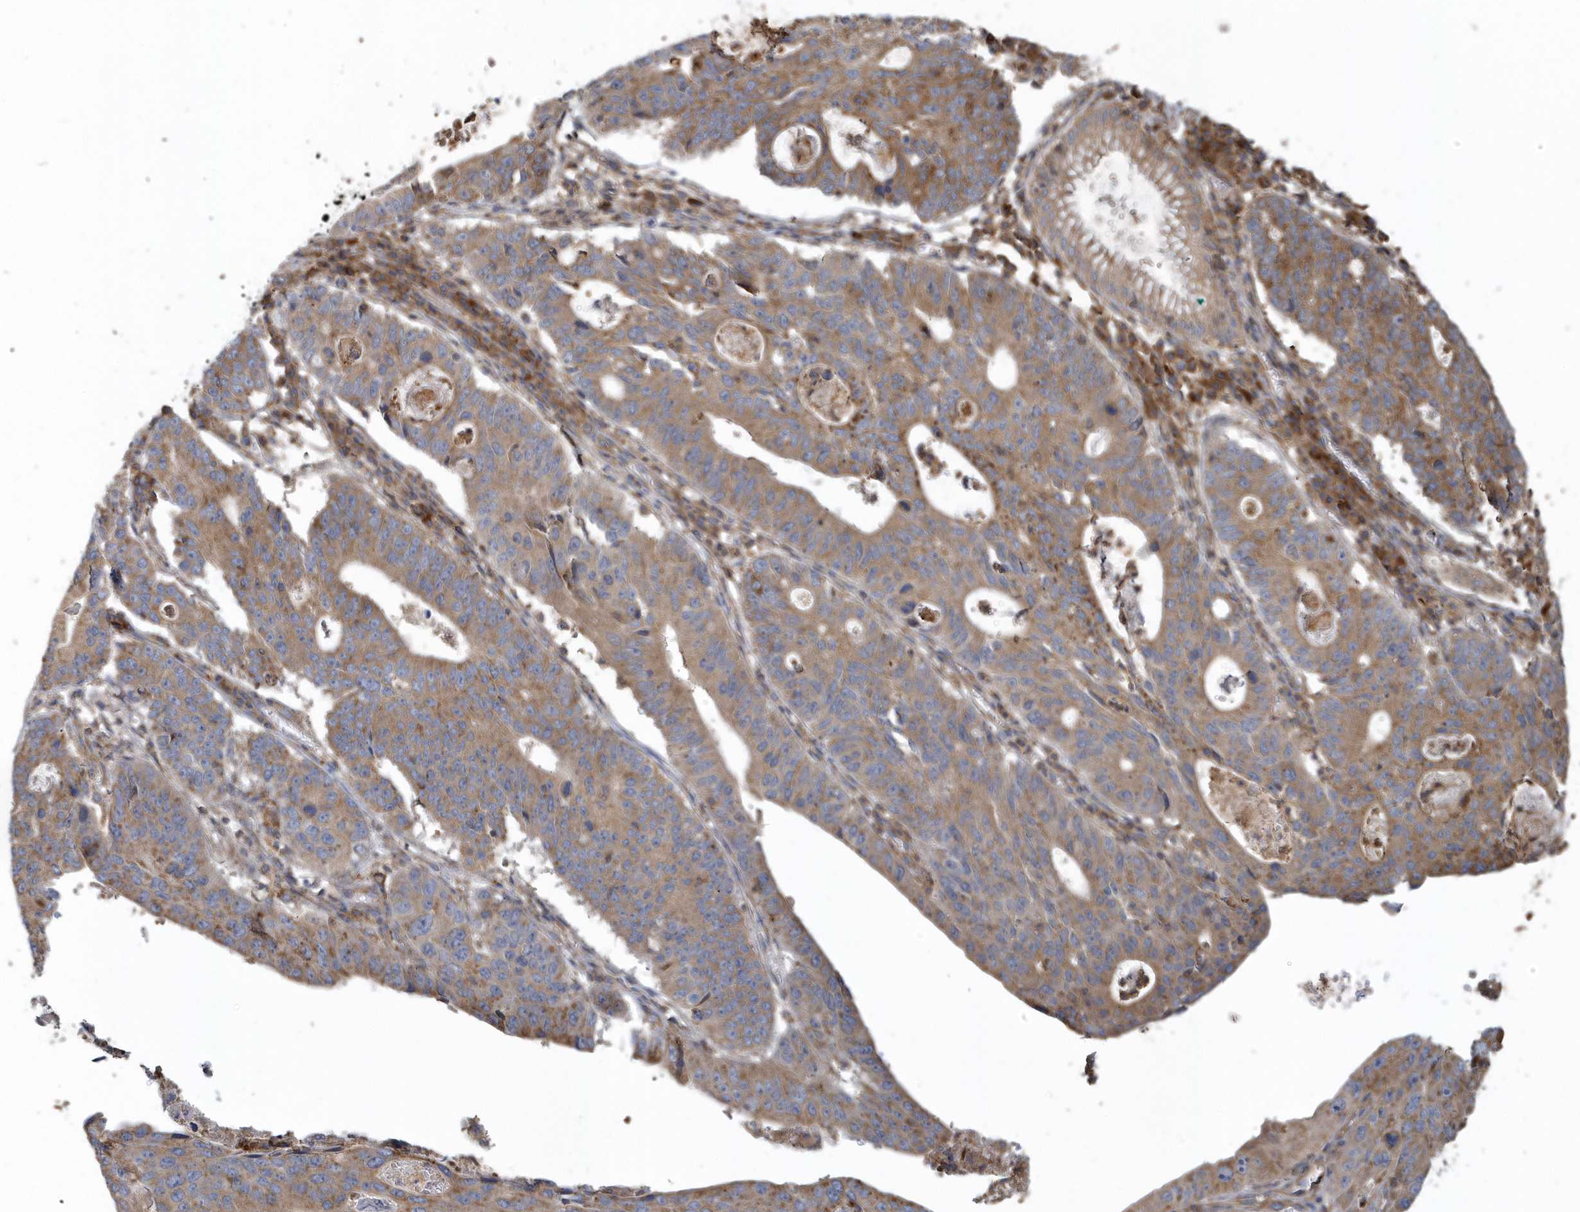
{"staining": {"intensity": "moderate", "quantity": ">75%", "location": "cytoplasmic/membranous"}, "tissue": "stomach cancer", "cell_type": "Tumor cells", "image_type": "cancer", "snomed": [{"axis": "morphology", "description": "Adenocarcinoma, NOS"}, {"axis": "topography", "description": "Stomach"}], "caption": "Protein analysis of adenocarcinoma (stomach) tissue displays moderate cytoplasmic/membranous positivity in approximately >75% of tumor cells.", "gene": "TRAIP", "patient": {"sex": "male", "age": 59}}